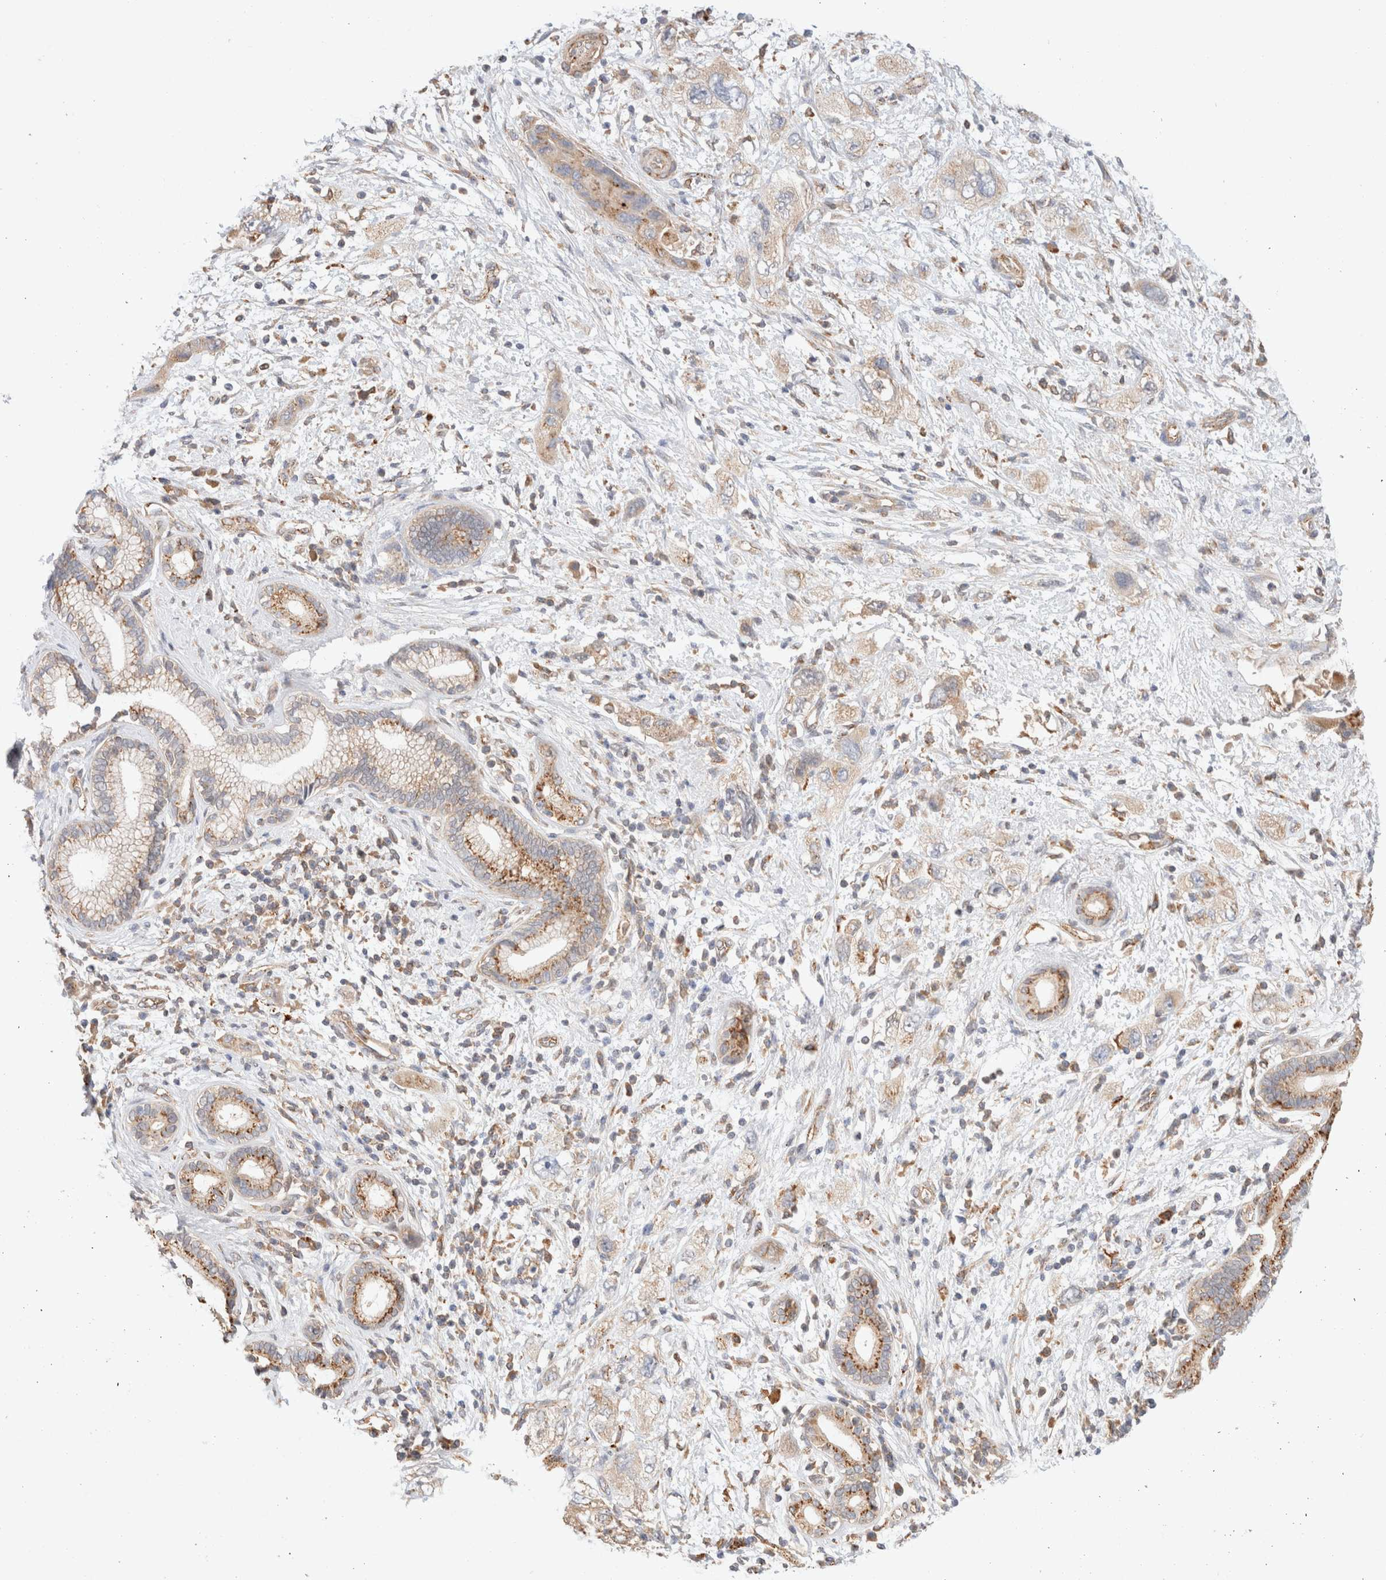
{"staining": {"intensity": "moderate", "quantity": "<25%", "location": "cytoplasmic/membranous"}, "tissue": "pancreatic cancer", "cell_type": "Tumor cells", "image_type": "cancer", "snomed": [{"axis": "morphology", "description": "Adenocarcinoma, NOS"}, {"axis": "topography", "description": "Pancreas"}], "caption": "Adenocarcinoma (pancreatic) stained with IHC displays moderate cytoplasmic/membranous staining in approximately <25% of tumor cells.", "gene": "RABEPK", "patient": {"sex": "female", "age": 73}}